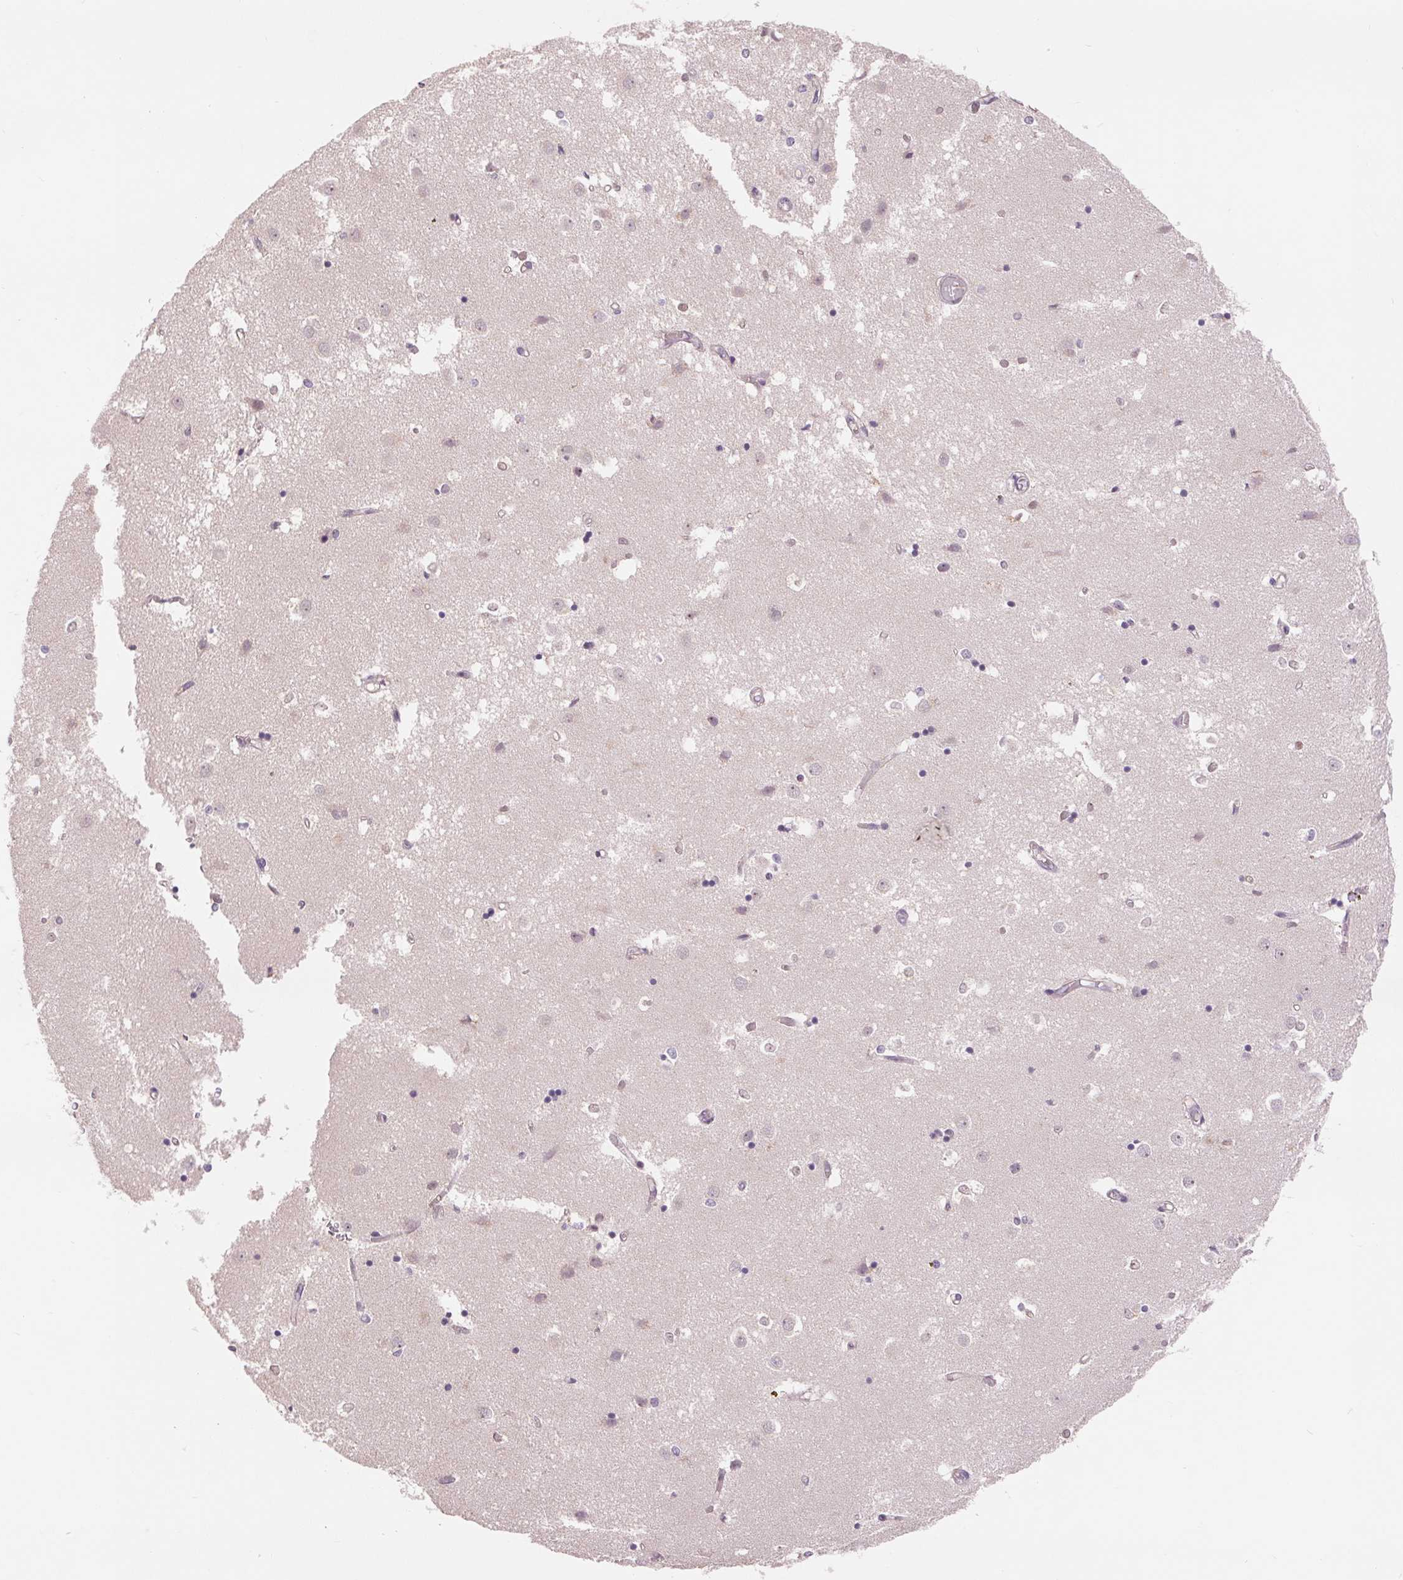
{"staining": {"intensity": "weak", "quantity": "<25%", "location": "nuclear"}, "tissue": "caudate", "cell_type": "Glial cells", "image_type": "normal", "snomed": [{"axis": "morphology", "description": "Normal tissue, NOS"}, {"axis": "topography", "description": "Lateral ventricle wall"}], "caption": "Immunohistochemistry (IHC) of normal human caudate exhibits no positivity in glial cells. (Brightfield microscopy of DAB (3,3'-diaminobenzidine) immunohistochemistry (IHC) at high magnification).", "gene": "RANBP3L", "patient": {"sex": "male", "age": 54}}